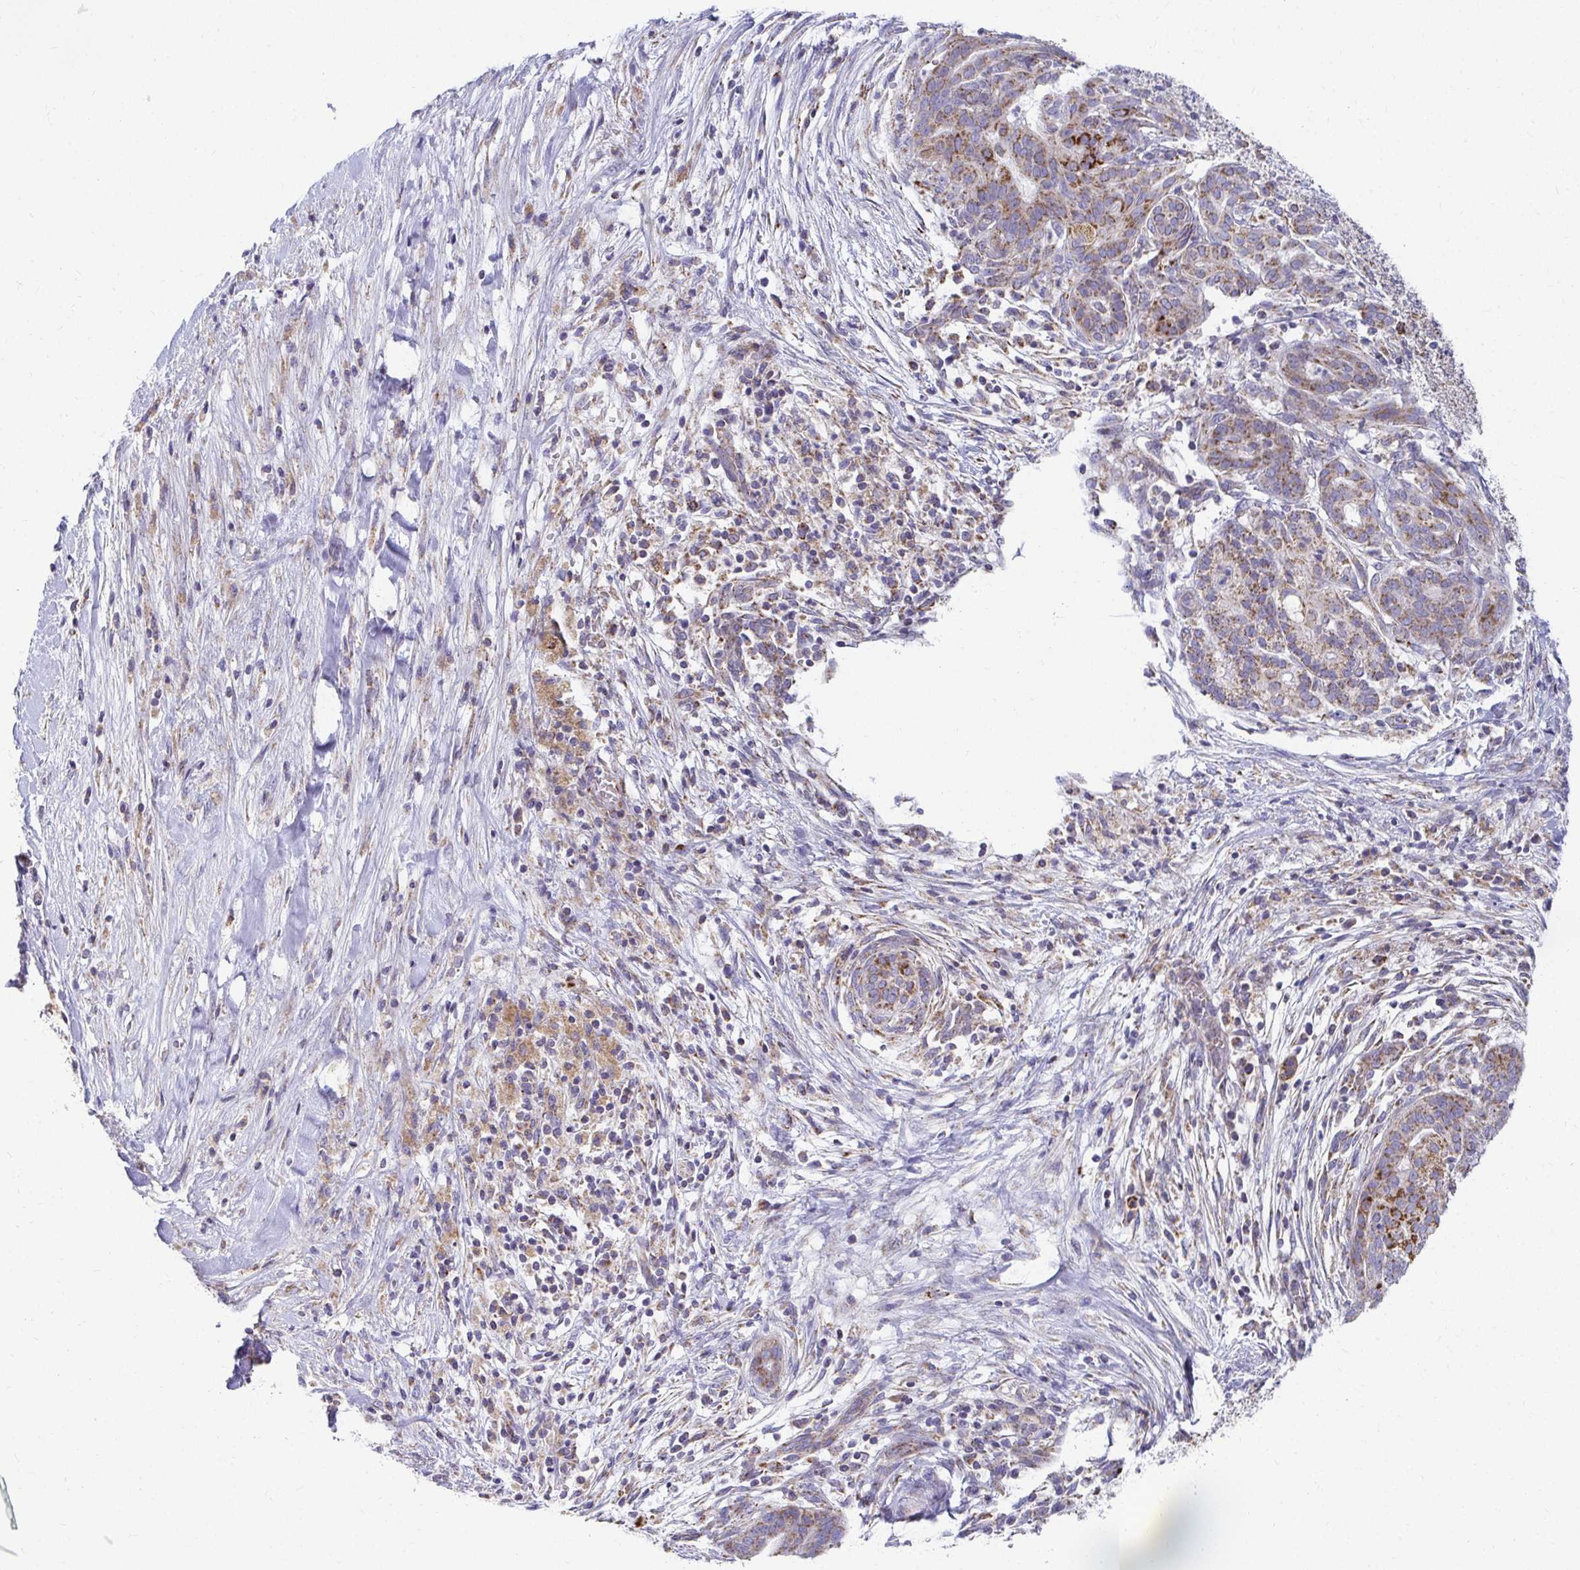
{"staining": {"intensity": "strong", "quantity": ">75%", "location": "cytoplasmic/membranous"}, "tissue": "pancreatic cancer", "cell_type": "Tumor cells", "image_type": "cancer", "snomed": [{"axis": "morphology", "description": "Adenocarcinoma, NOS"}, {"axis": "topography", "description": "Pancreas"}], "caption": "IHC image of adenocarcinoma (pancreatic) stained for a protein (brown), which exhibits high levels of strong cytoplasmic/membranous staining in about >75% of tumor cells.", "gene": "EXOC5", "patient": {"sex": "male", "age": 44}}